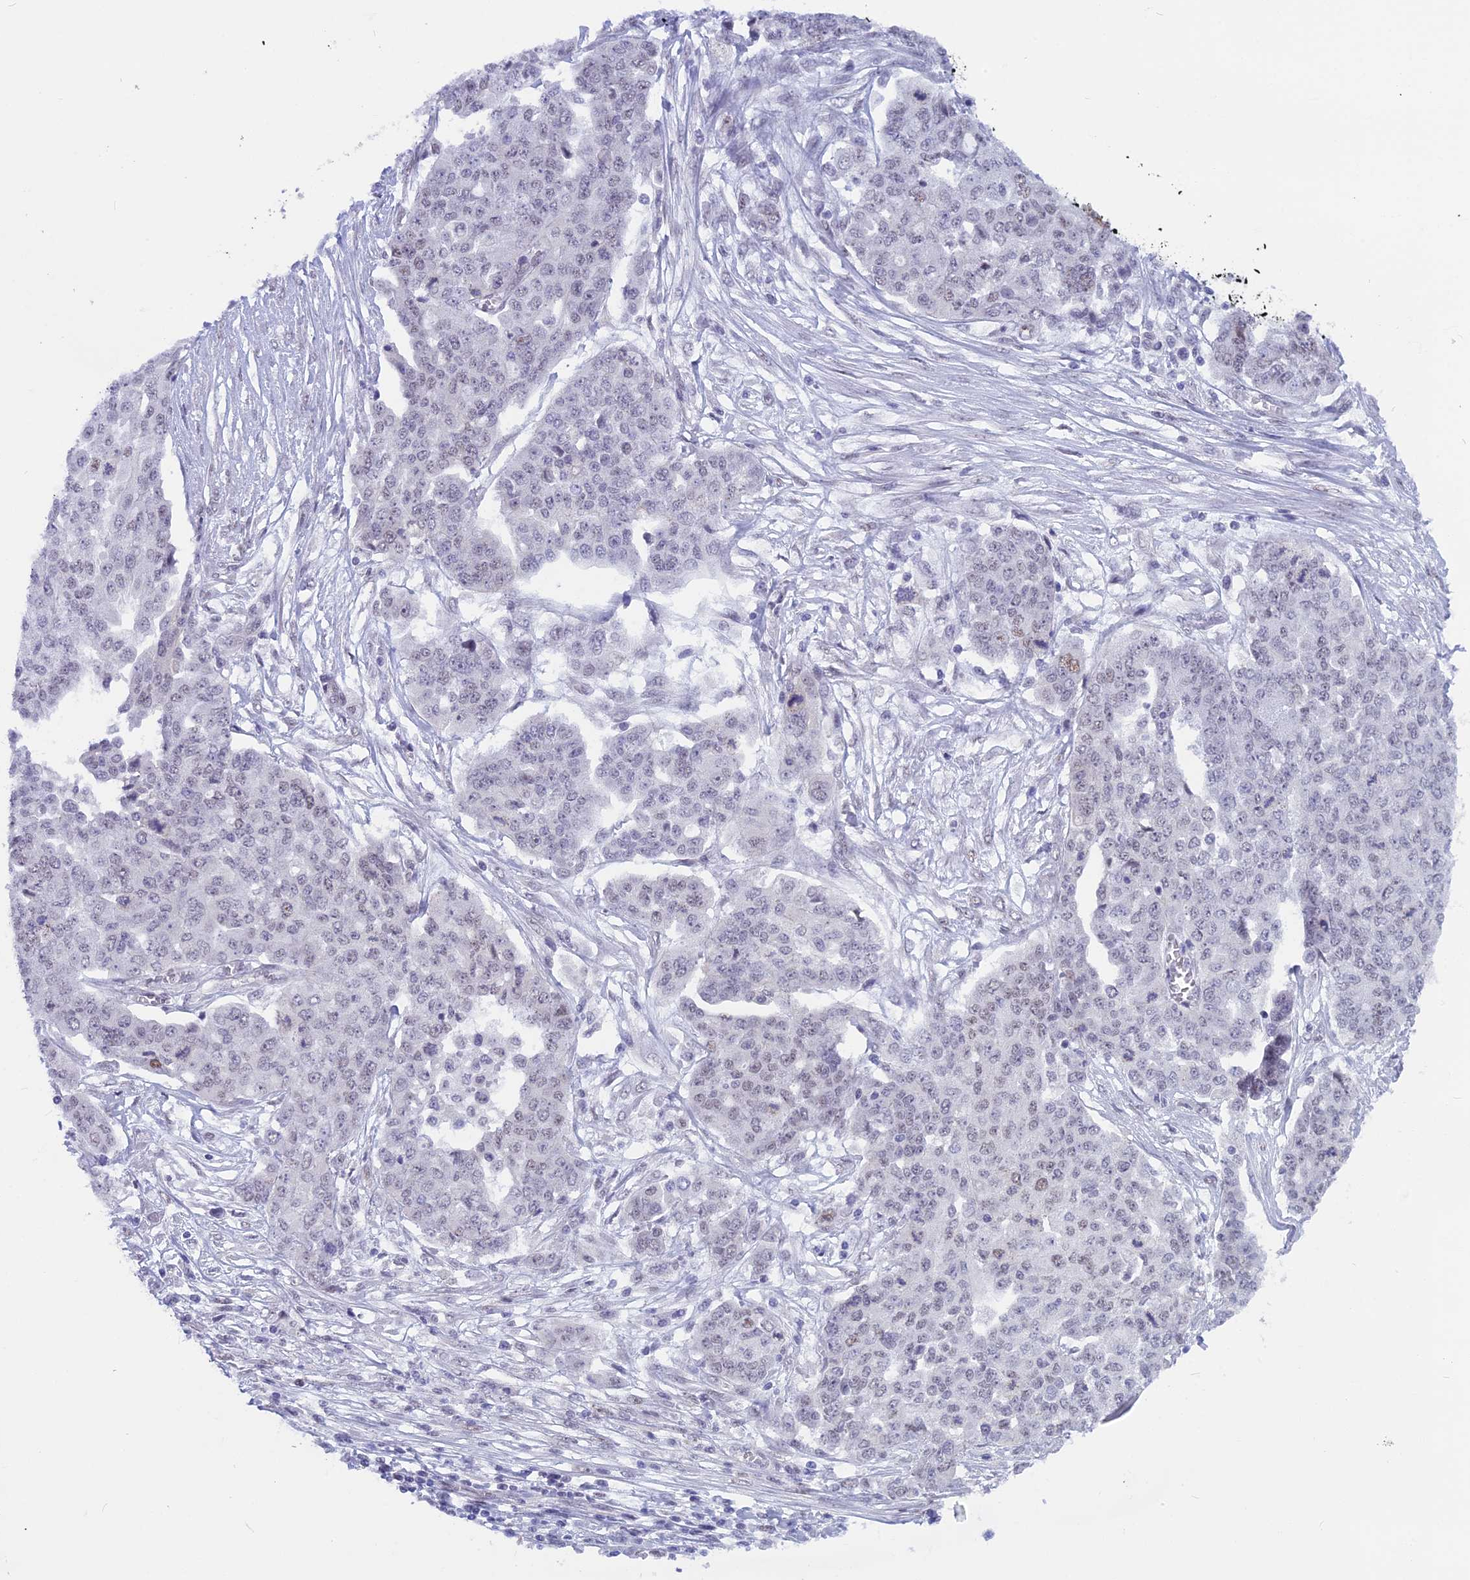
{"staining": {"intensity": "weak", "quantity": "<25%", "location": "nuclear"}, "tissue": "ovarian cancer", "cell_type": "Tumor cells", "image_type": "cancer", "snomed": [{"axis": "morphology", "description": "Cystadenocarcinoma, serous, NOS"}, {"axis": "topography", "description": "Soft tissue"}, {"axis": "topography", "description": "Ovary"}], "caption": "Tumor cells are negative for protein expression in human ovarian cancer (serous cystadenocarcinoma).", "gene": "SRSF5", "patient": {"sex": "female", "age": 57}}